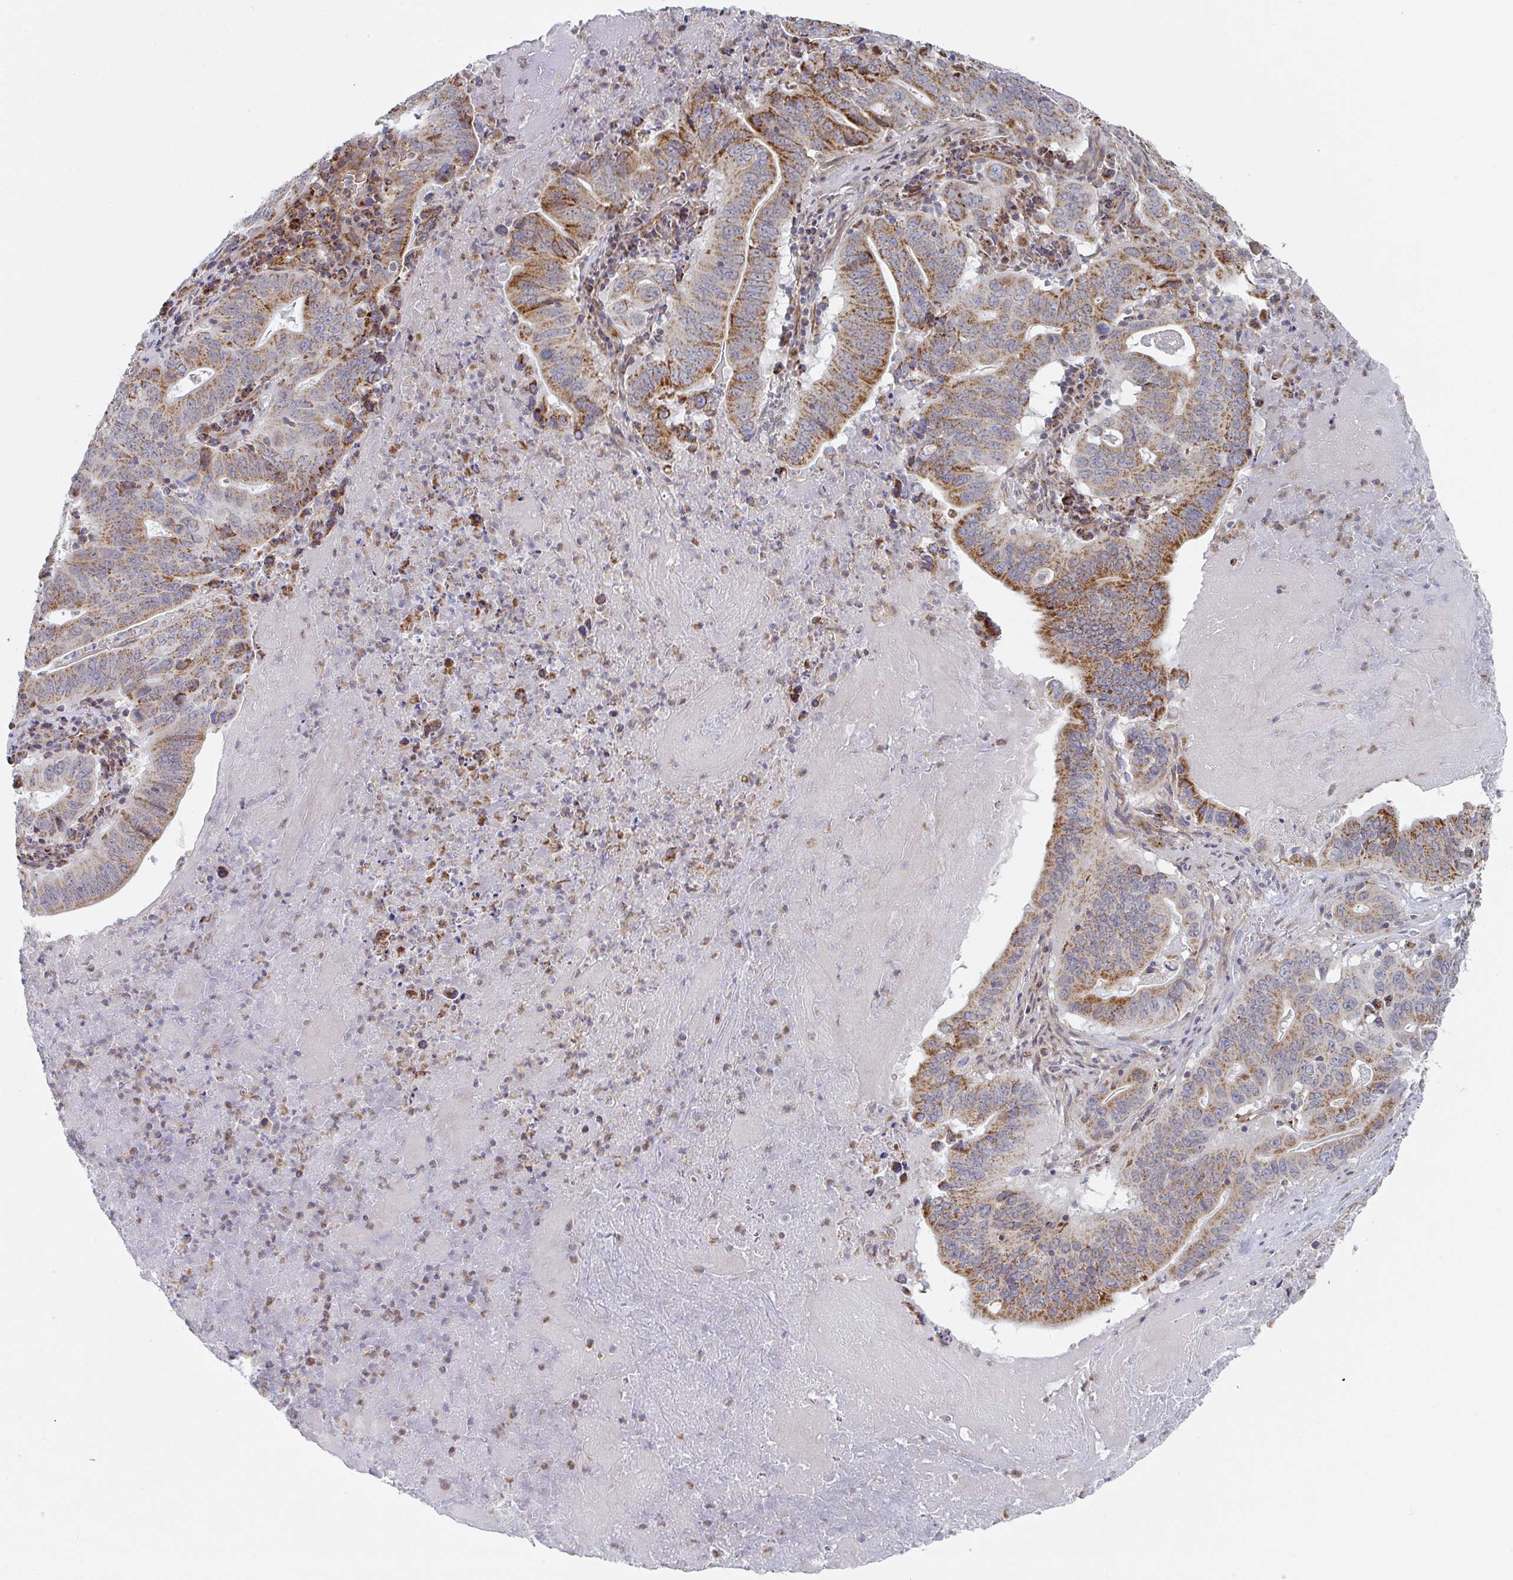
{"staining": {"intensity": "moderate", "quantity": ">75%", "location": "cytoplasmic/membranous"}, "tissue": "lung cancer", "cell_type": "Tumor cells", "image_type": "cancer", "snomed": [{"axis": "morphology", "description": "Adenocarcinoma, NOS"}, {"axis": "topography", "description": "Lung"}], "caption": "Protein expression by immunohistochemistry (IHC) exhibits moderate cytoplasmic/membranous positivity in about >75% of tumor cells in lung cancer (adenocarcinoma). (Stains: DAB in brown, nuclei in blue, Microscopy: brightfield microscopy at high magnification).", "gene": "ZNF526", "patient": {"sex": "female", "age": 60}}